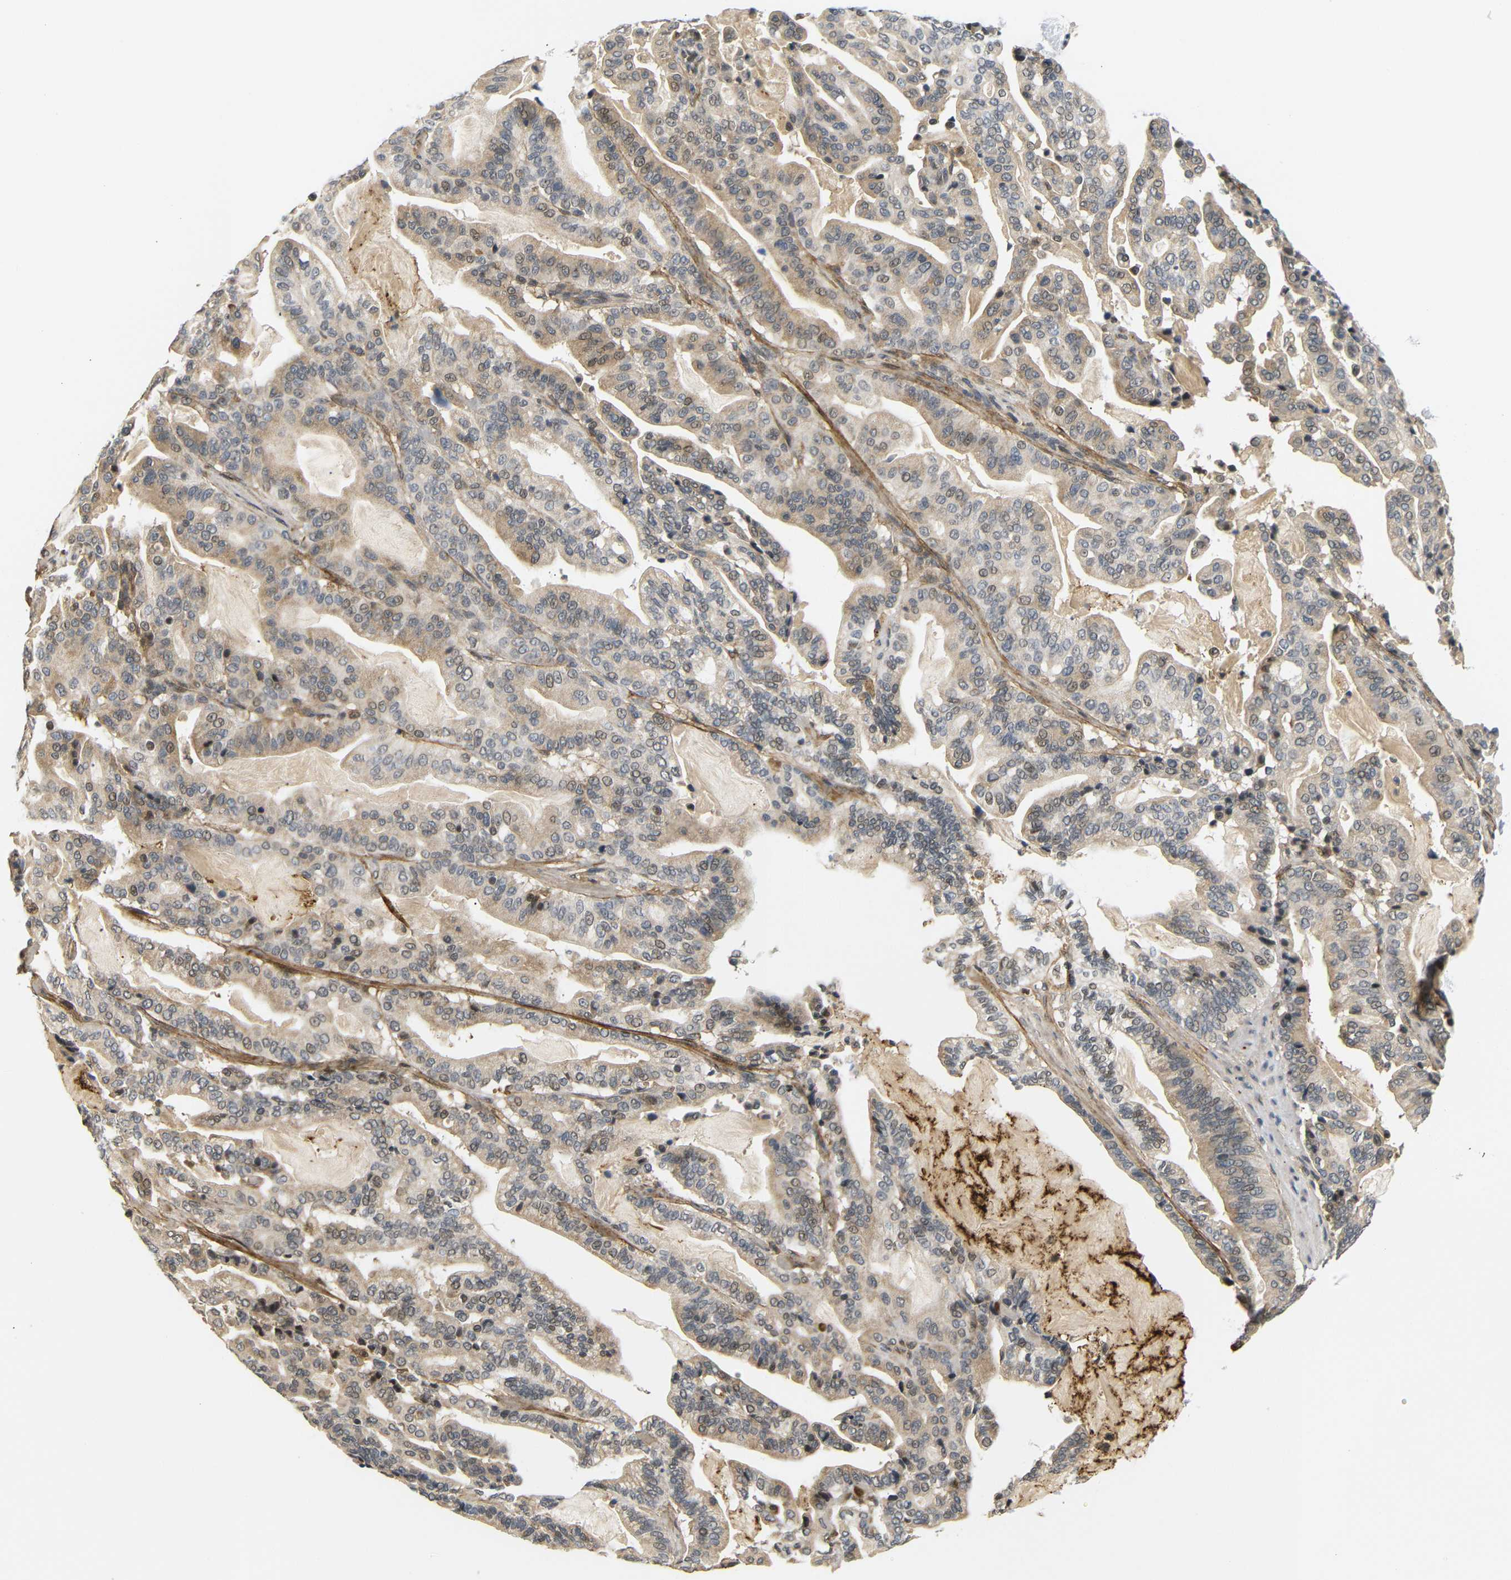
{"staining": {"intensity": "moderate", "quantity": ">75%", "location": "cytoplasmic/membranous,nuclear"}, "tissue": "pancreatic cancer", "cell_type": "Tumor cells", "image_type": "cancer", "snomed": [{"axis": "morphology", "description": "Adenocarcinoma, NOS"}, {"axis": "topography", "description": "Pancreas"}], "caption": "Pancreatic cancer (adenocarcinoma) was stained to show a protein in brown. There is medium levels of moderate cytoplasmic/membranous and nuclear staining in approximately >75% of tumor cells.", "gene": "GJA5", "patient": {"sex": "male", "age": 63}}